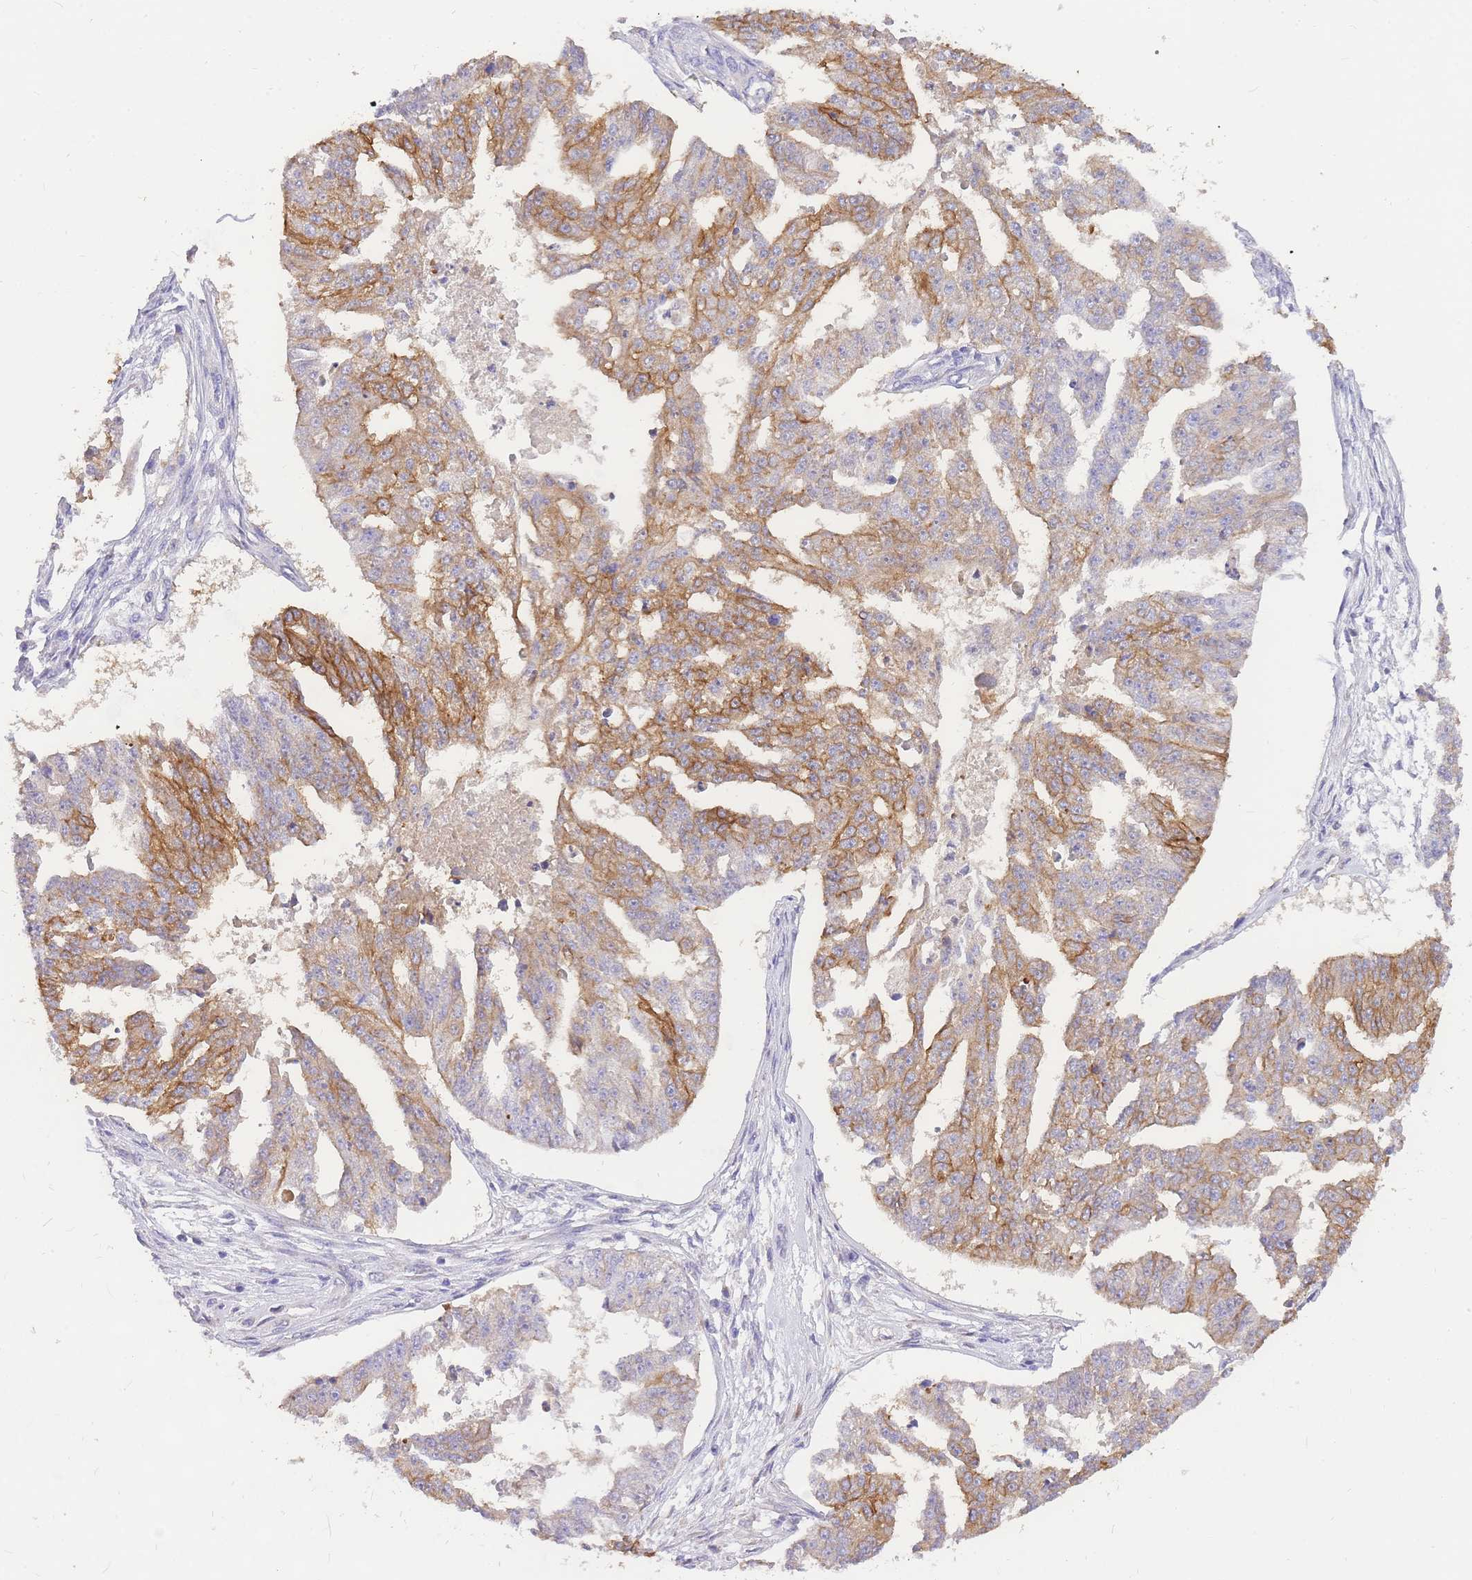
{"staining": {"intensity": "moderate", "quantity": ">75%", "location": "cytoplasmic/membranous"}, "tissue": "ovarian cancer", "cell_type": "Tumor cells", "image_type": "cancer", "snomed": [{"axis": "morphology", "description": "Cystadenocarcinoma, serous, NOS"}, {"axis": "topography", "description": "Ovary"}], "caption": "Ovarian cancer was stained to show a protein in brown. There is medium levels of moderate cytoplasmic/membranous positivity in approximately >75% of tumor cells.", "gene": "C2orf88", "patient": {"sex": "female", "age": 58}}